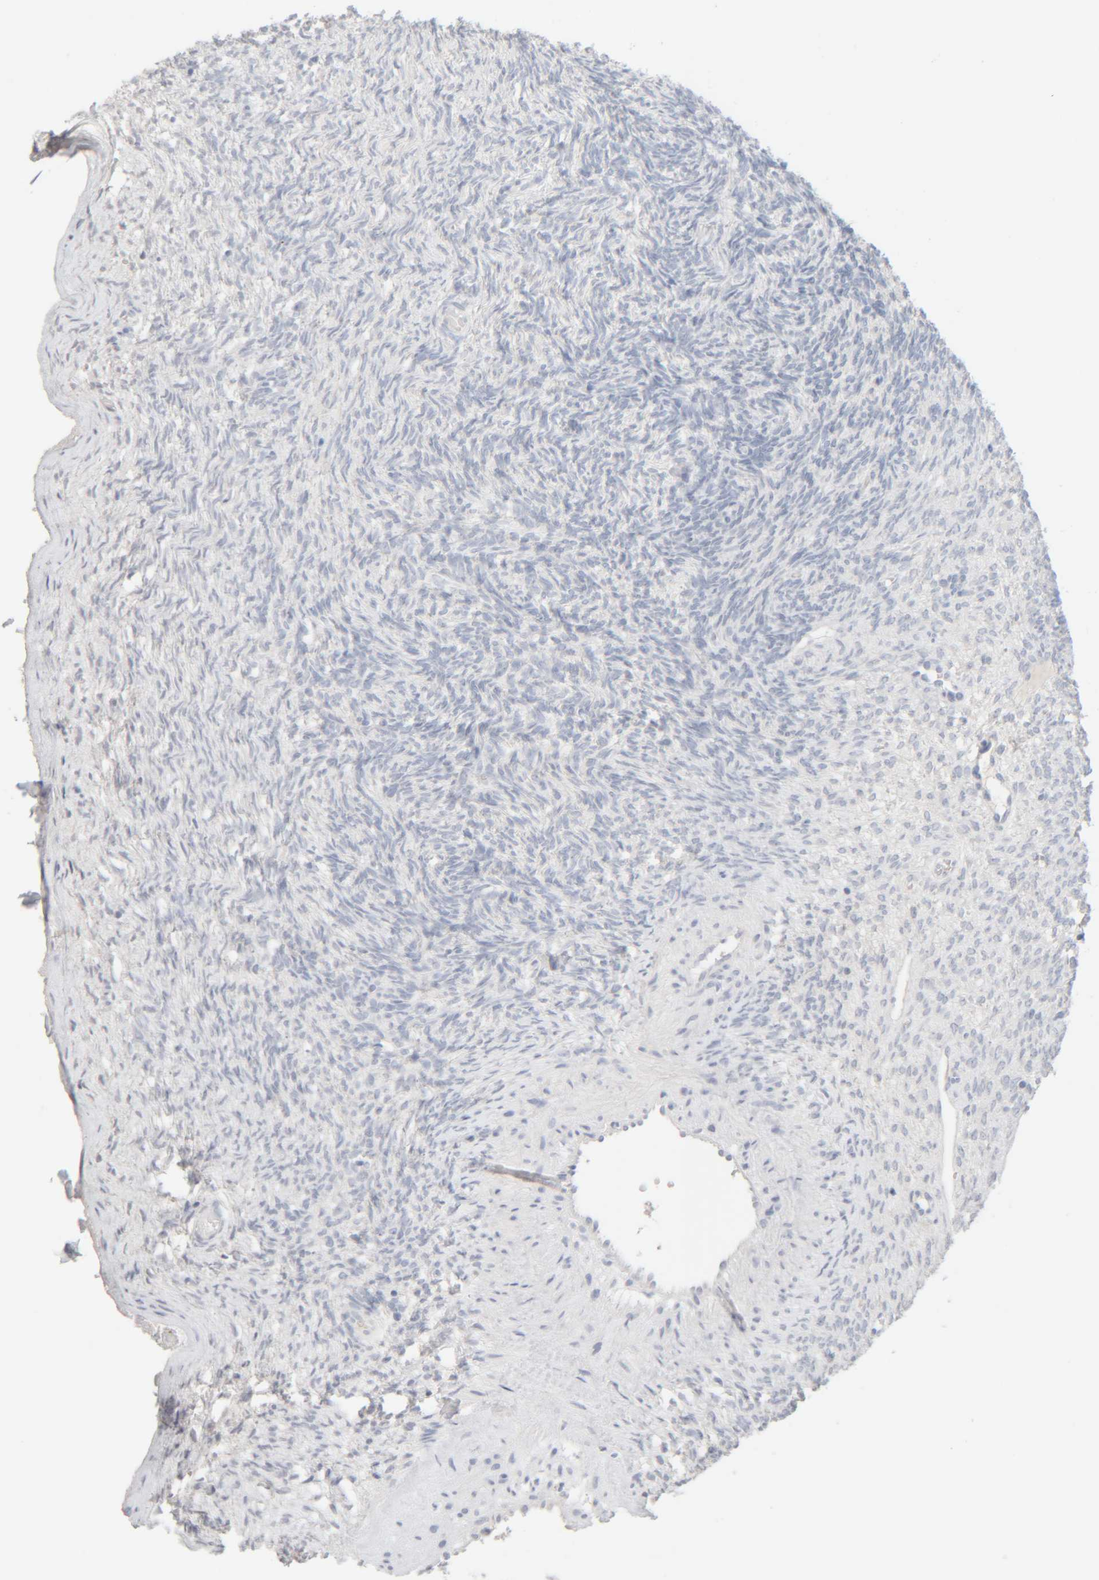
{"staining": {"intensity": "negative", "quantity": "none", "location": "none"}, "tissue": "ovary", "cell_type": "Ovarian stroma cells", "image_type": "normal", "snomed": [{"axis": "morphology", "description": "Normal tissue, NOS"}, {"axis": "topography", "description": "Ovary"}], "caption": "A histopathology image of human ovary is negative for staining in ovarian stroma cells.", "gene": "RIDA", "patient": {"sex": "female", "age": 34}}